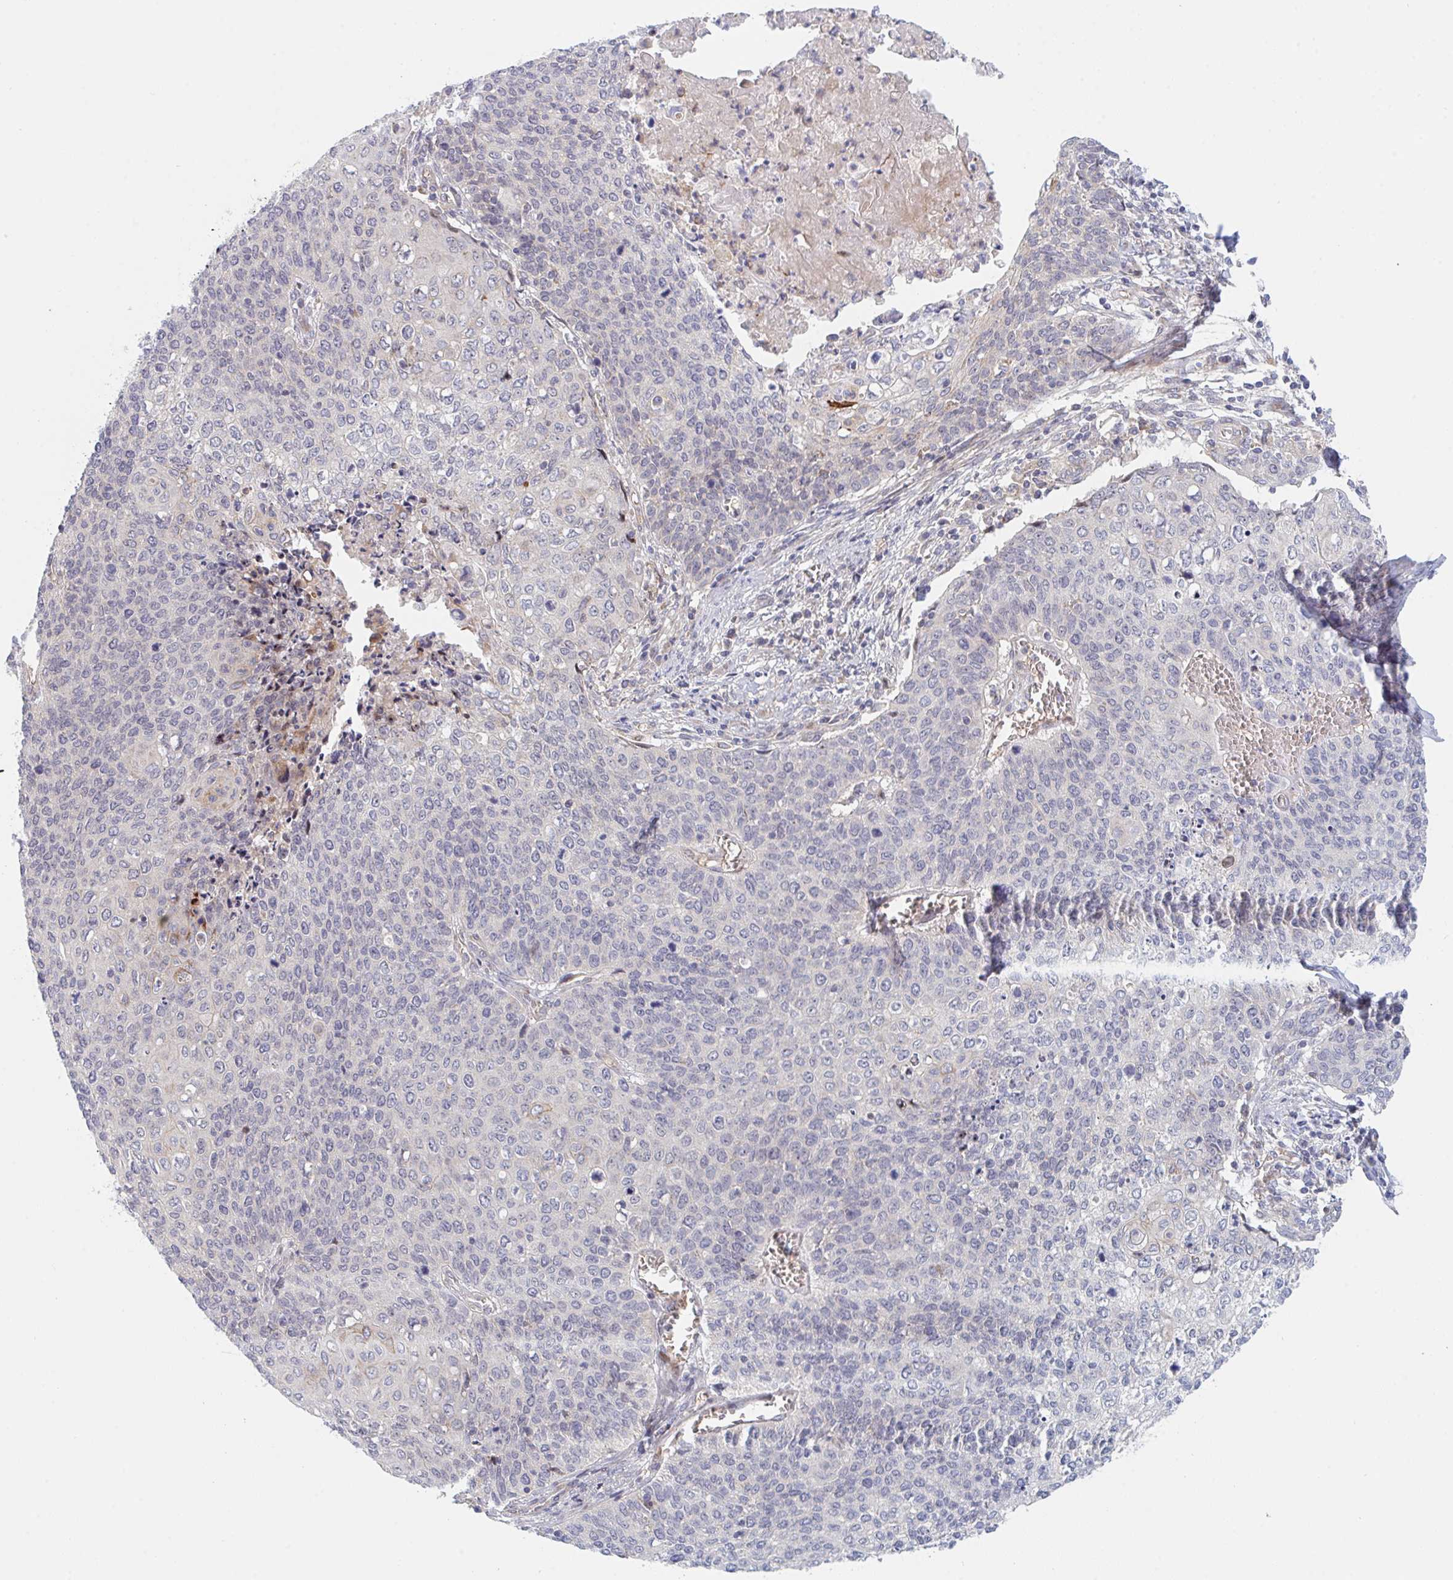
{"staining": {"intensity": "negative", "quantity": "none", "location": "none"}, "tissue": "cervical cancer", "cell_type": "Tumor cells", "image_type": "cancer", "snomed": [{"axis": "morphology", "description": "Squamous cell carcinoma, NOS"}, {"axis": "topography", "description": "Cervix"}], "caption": "Immunohistochemical staining of human cervical squamous cell carcinoma displays no significant expression in tumor cells.", "gene": "TNFSF4", "patient": {"sex": "female", "age": 39}}